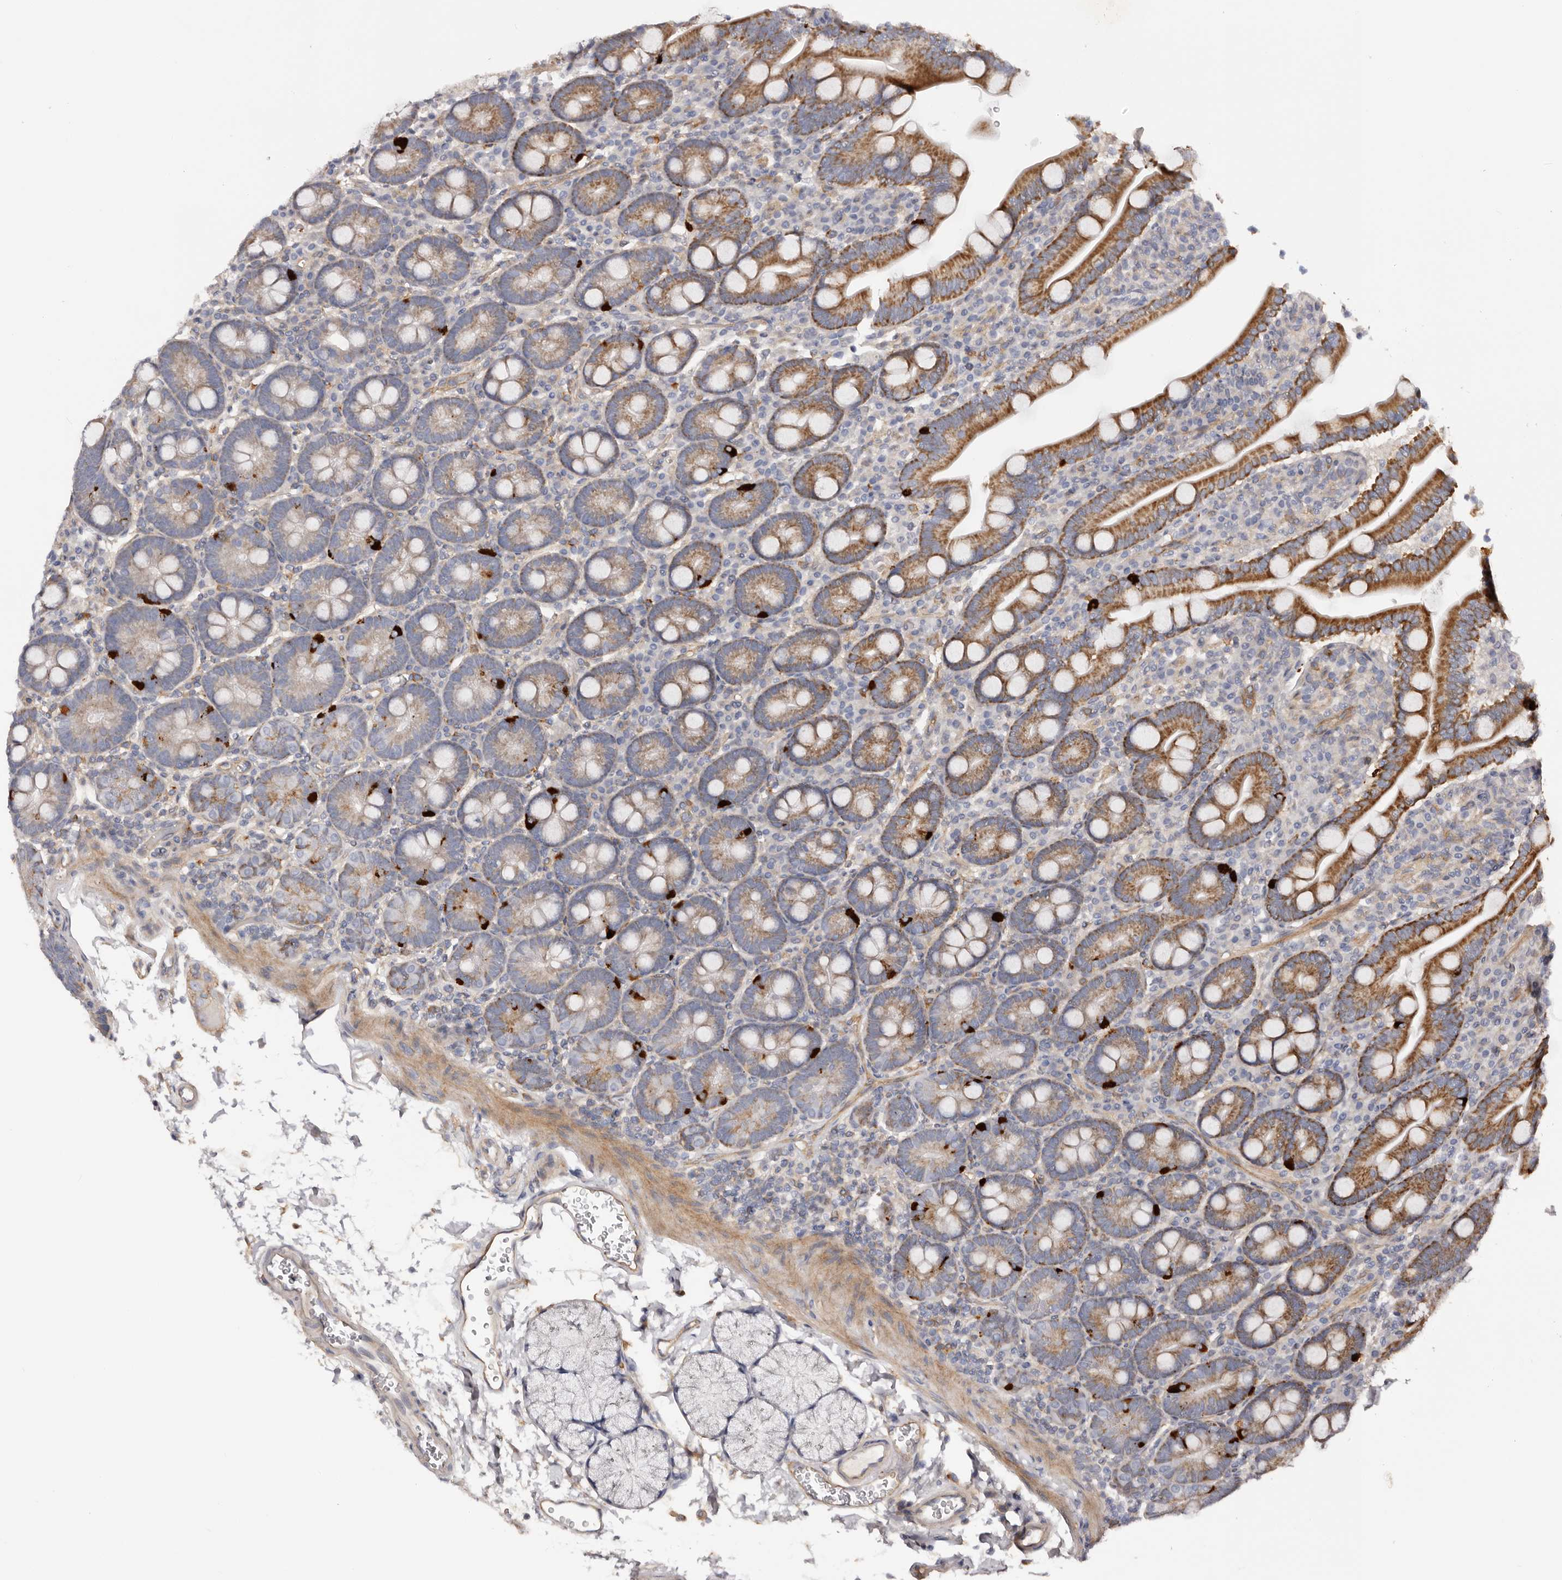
{"staining": {"intensity": "moderate", "quantity": "25%-75%", "location": "cytoplasmic/membranous"}, "tissue": "duodenum", "cell_type": "Glandular cells", "image_type": "normal", "snomed": [{"axis": "morphology", "description": "Normal tissue, NOS"}, {"axis": "topography", "description": "Duodenum"}], "caption": "Protein staining of unremarkable duodenum displays moderate cytoplasmic/membranous positivity in about 25%-75% of glandular cells.", "gene": "DMRT2", "patient": {"sex": "male", "age": 35}}